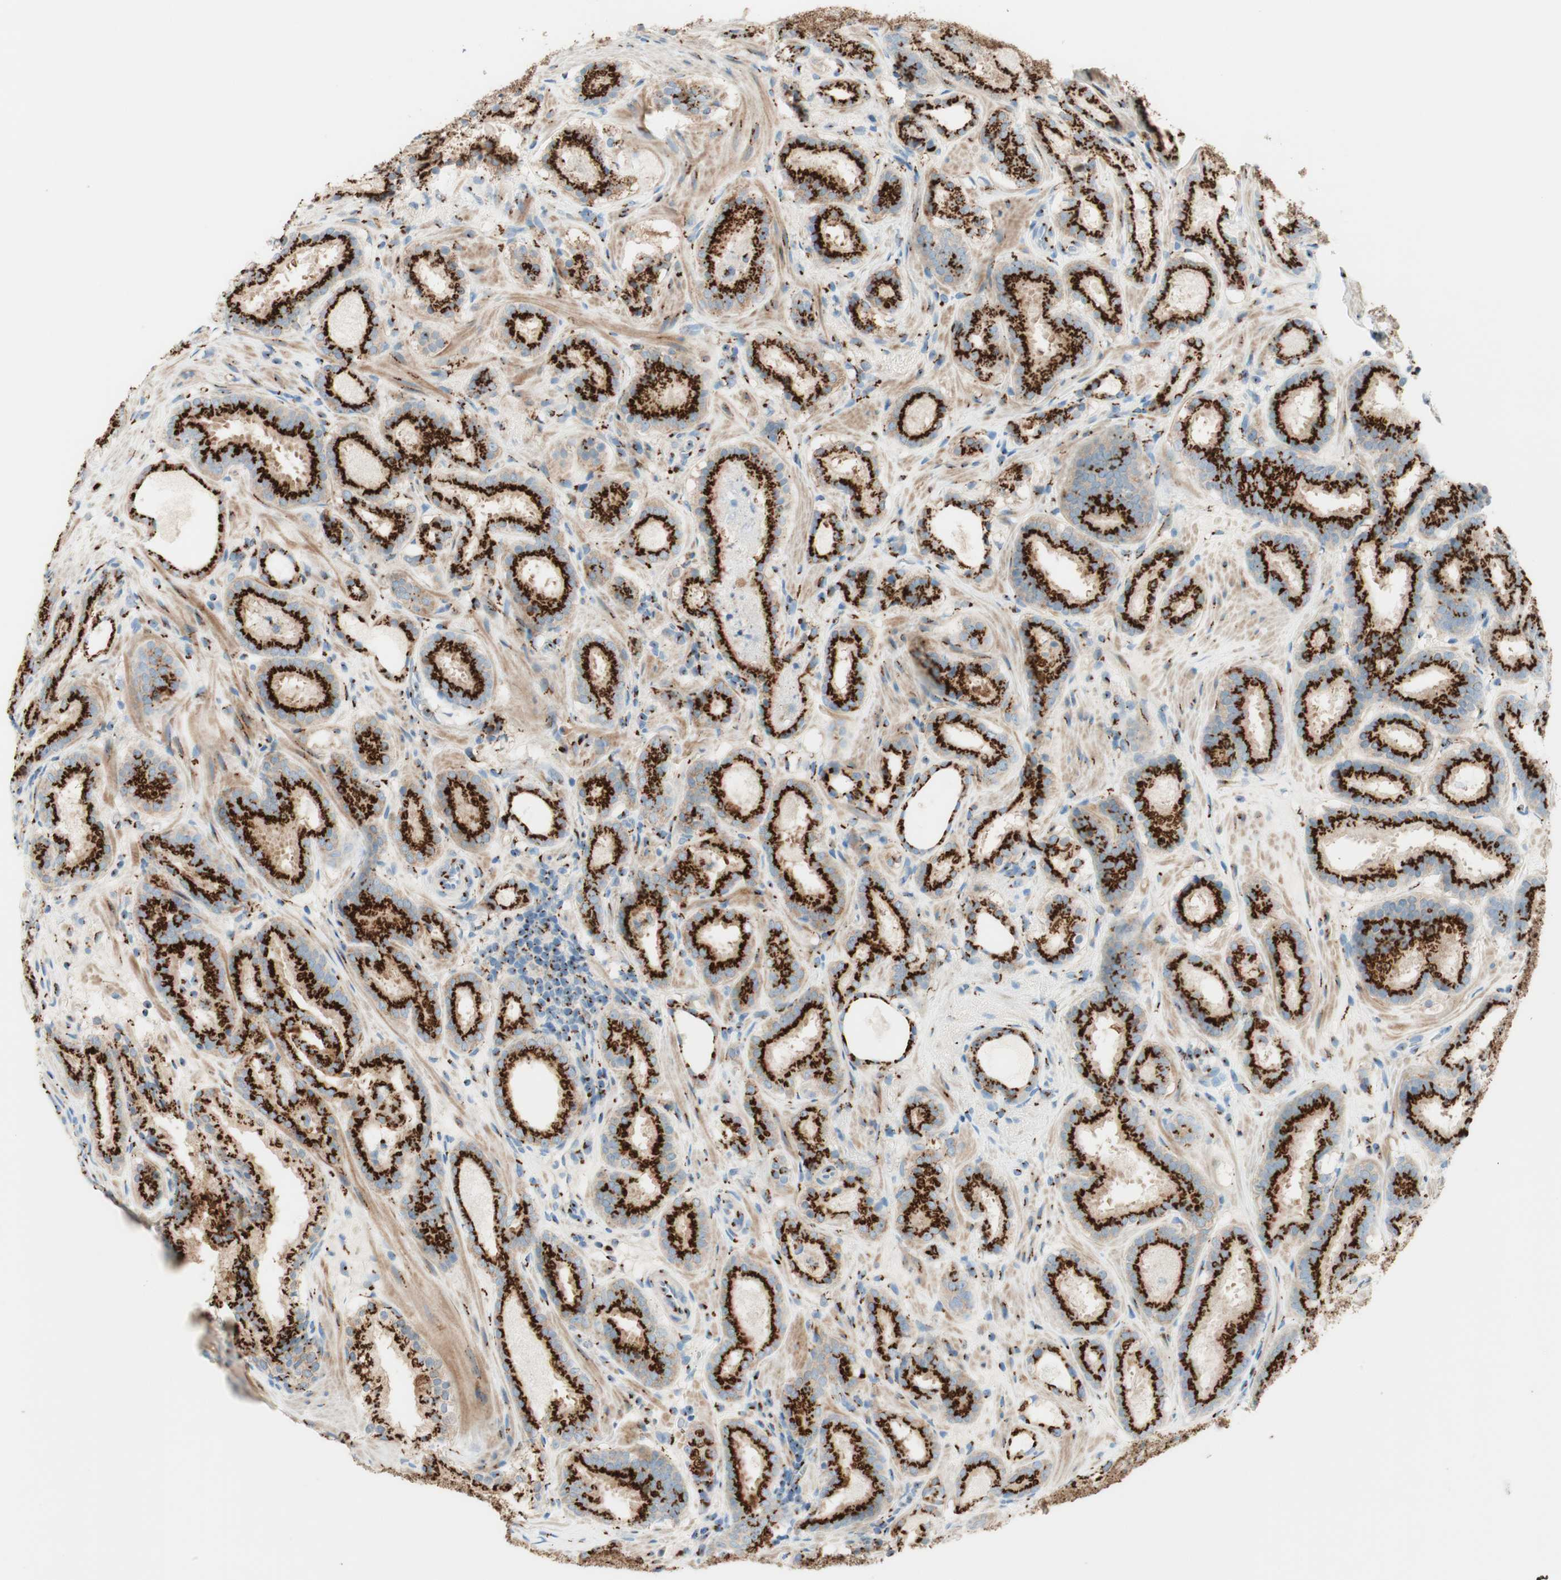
{"staining": {"intensity": "strong", "quantity": ">75%", "location": "cytoplasmic/membranous"}, "tissue": "prostate cancer", "cell_type": "Tumor cells", "image_type": "cancer", "snomed": [{"axis": "morphology", "description": "Adenocarcinoma, Low grade"}, {"axis": "topography", "description": "Prostate"}], "caption": "Human prostate low-grade adenocarcinoma stained with a protein marker reveals strong staining in tumor cells.", "gene": "GOLGB1", "patient": {"sex": "male", "age": 69}}